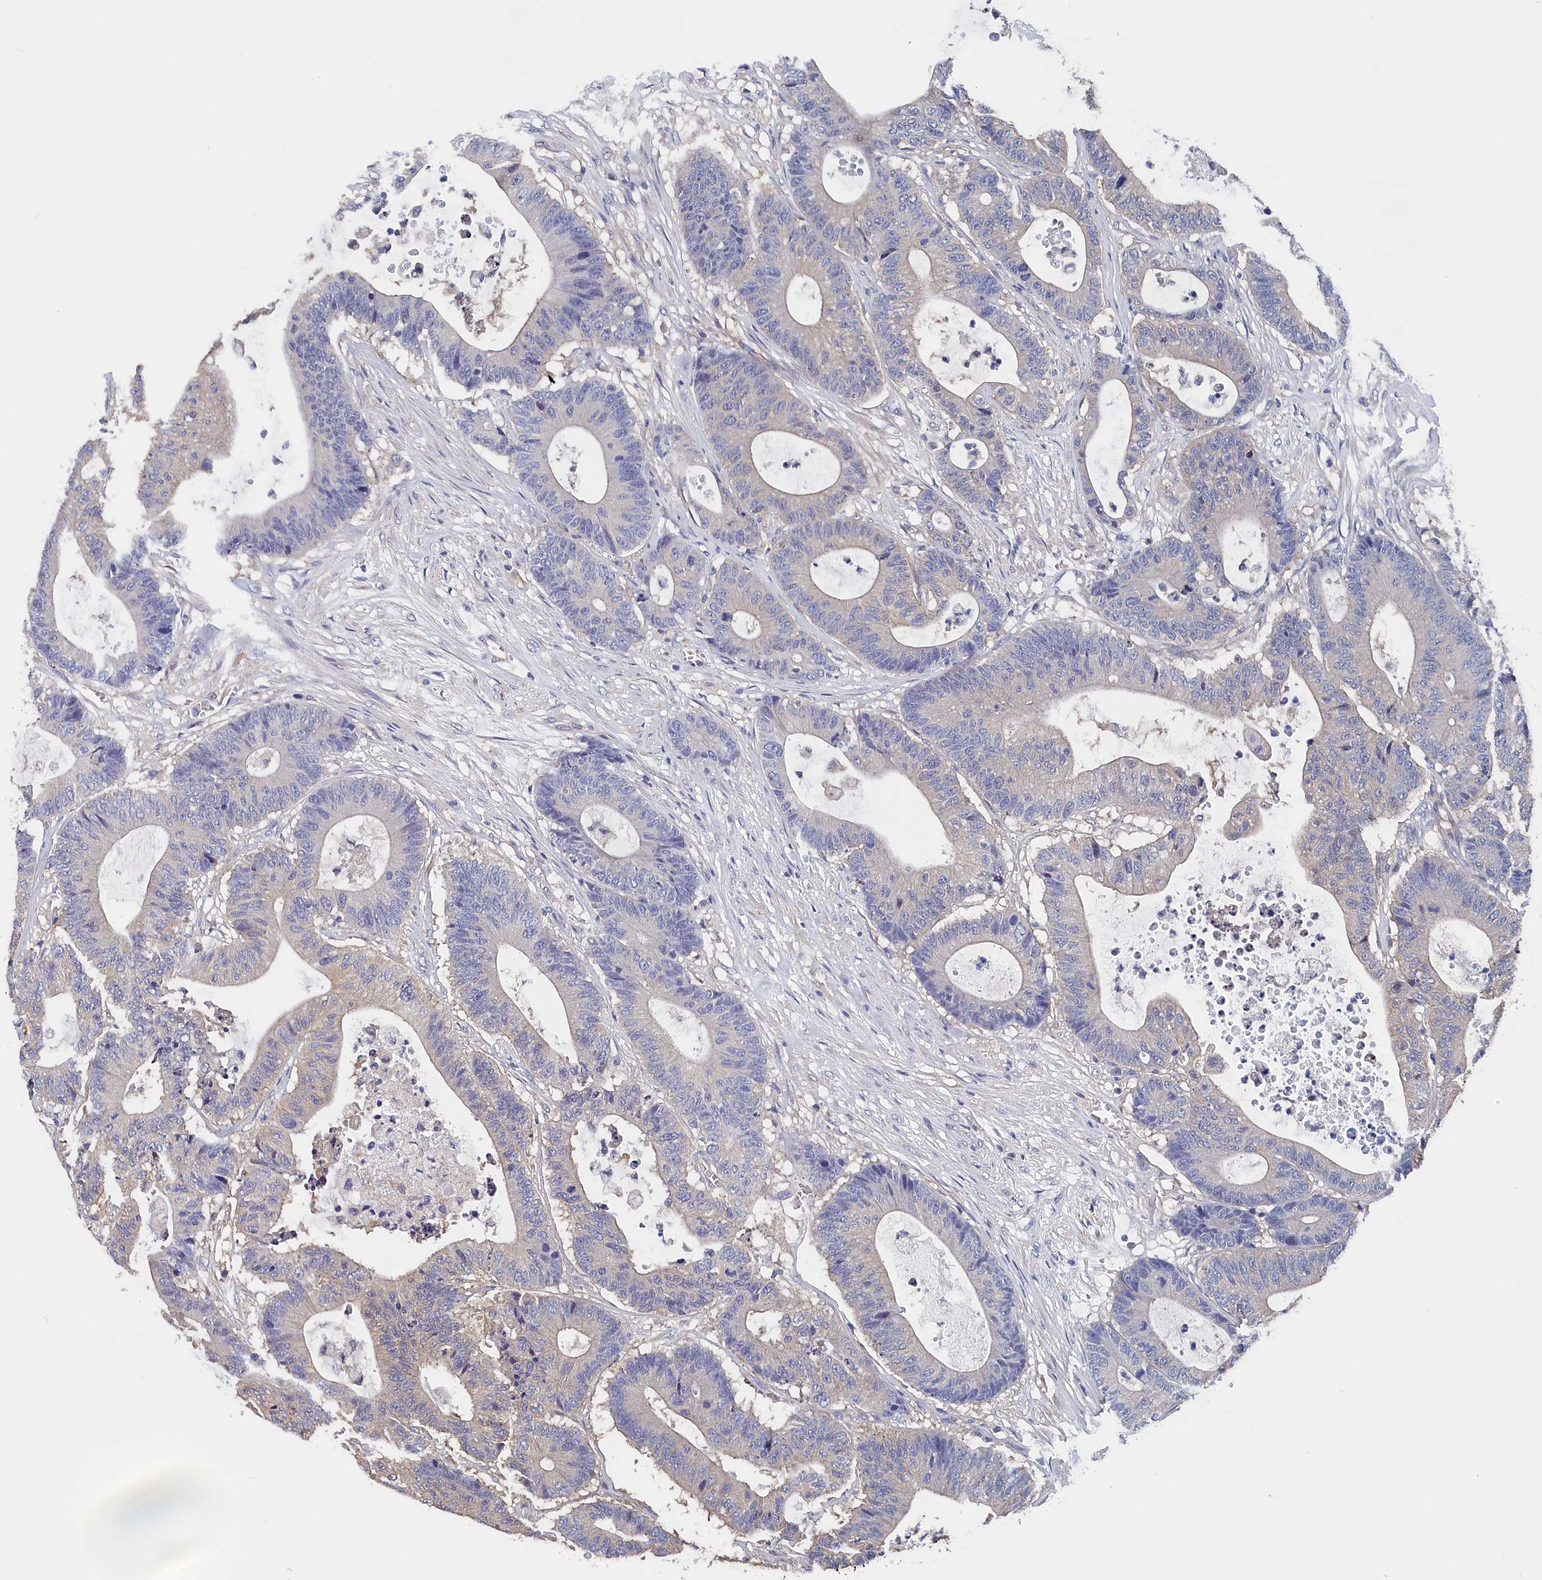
{"staining": {"intensity": "negative", "quantity": "none", "location": "none"}, "tissue": "colorectal cancer", "cell_type": "Tumor cells", "image_type": "cancer", "snomed": [{"axis": "morphology", "description": "Adenocarcinoma, NOS"}, {"axis": "topography", "description": "Colon"}], "caption": "A high-resolution histopathology image shows immunohistochemistry (IHC) staining of colorectal cancer, which shows no significant positivity in tumor cells.", "gene": "BHMT", "patient": {"sex": "female", "age": 84}}